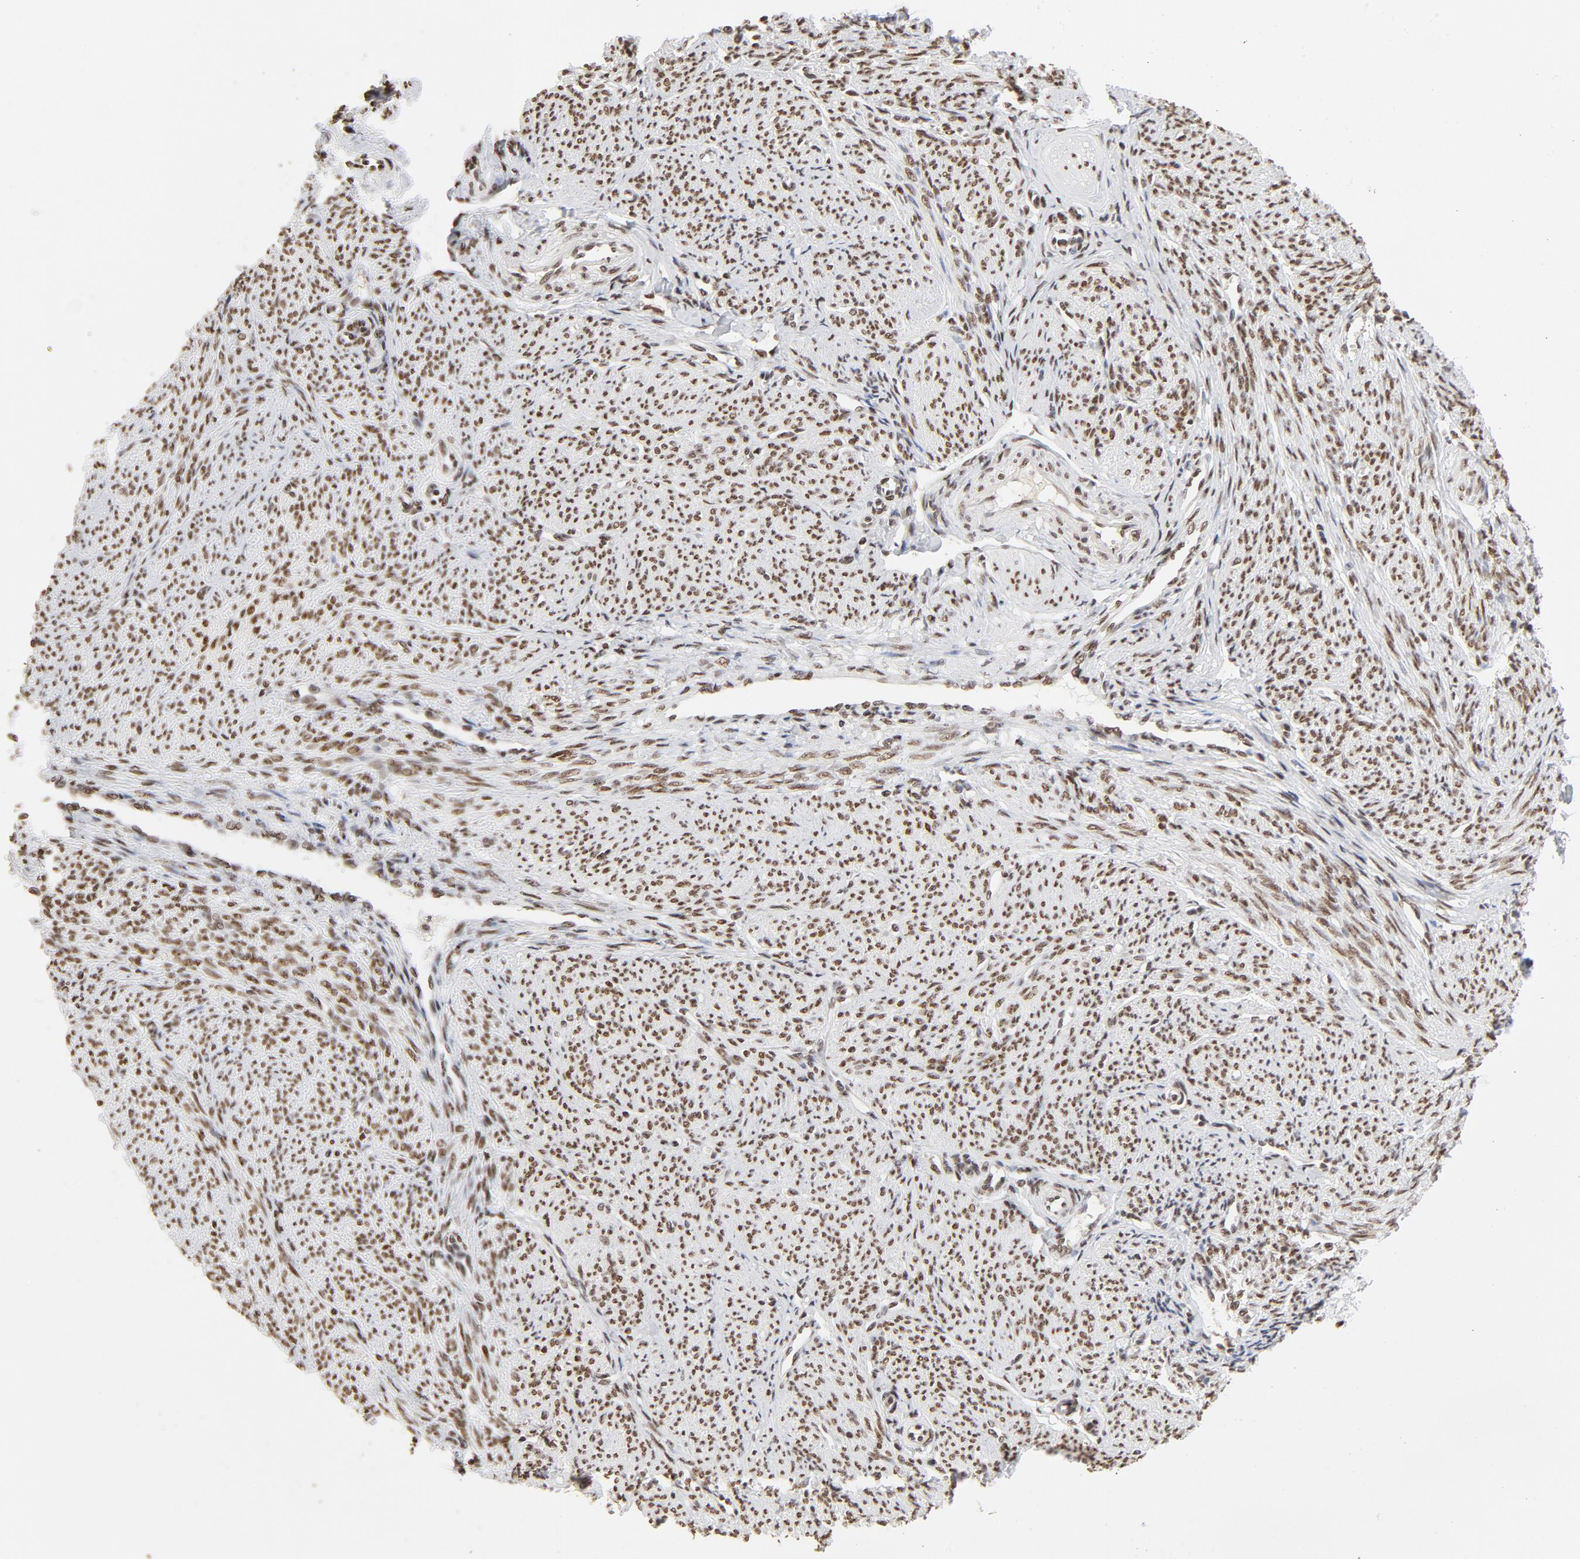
{"staining": {"intensity": "moderate", "quantity": ">75%", "location": "nuclear"}, "tissue": "smooth muscle", "cell_type": "Smooth muscle cells", "image_type": "normal", "snomed": [{"axis": "morphology", "description": "Normal tissue, NOS"}, {"axis": "topography", "description": "Smooth muscle"}], "caption": "Protein analysis of benign smooth muscle demonstrates moderate nuclear staining in about >75% of smooth muscle cells.", "gene": "TP53BP1", "patient": {"sex": "female", "age": 65}}